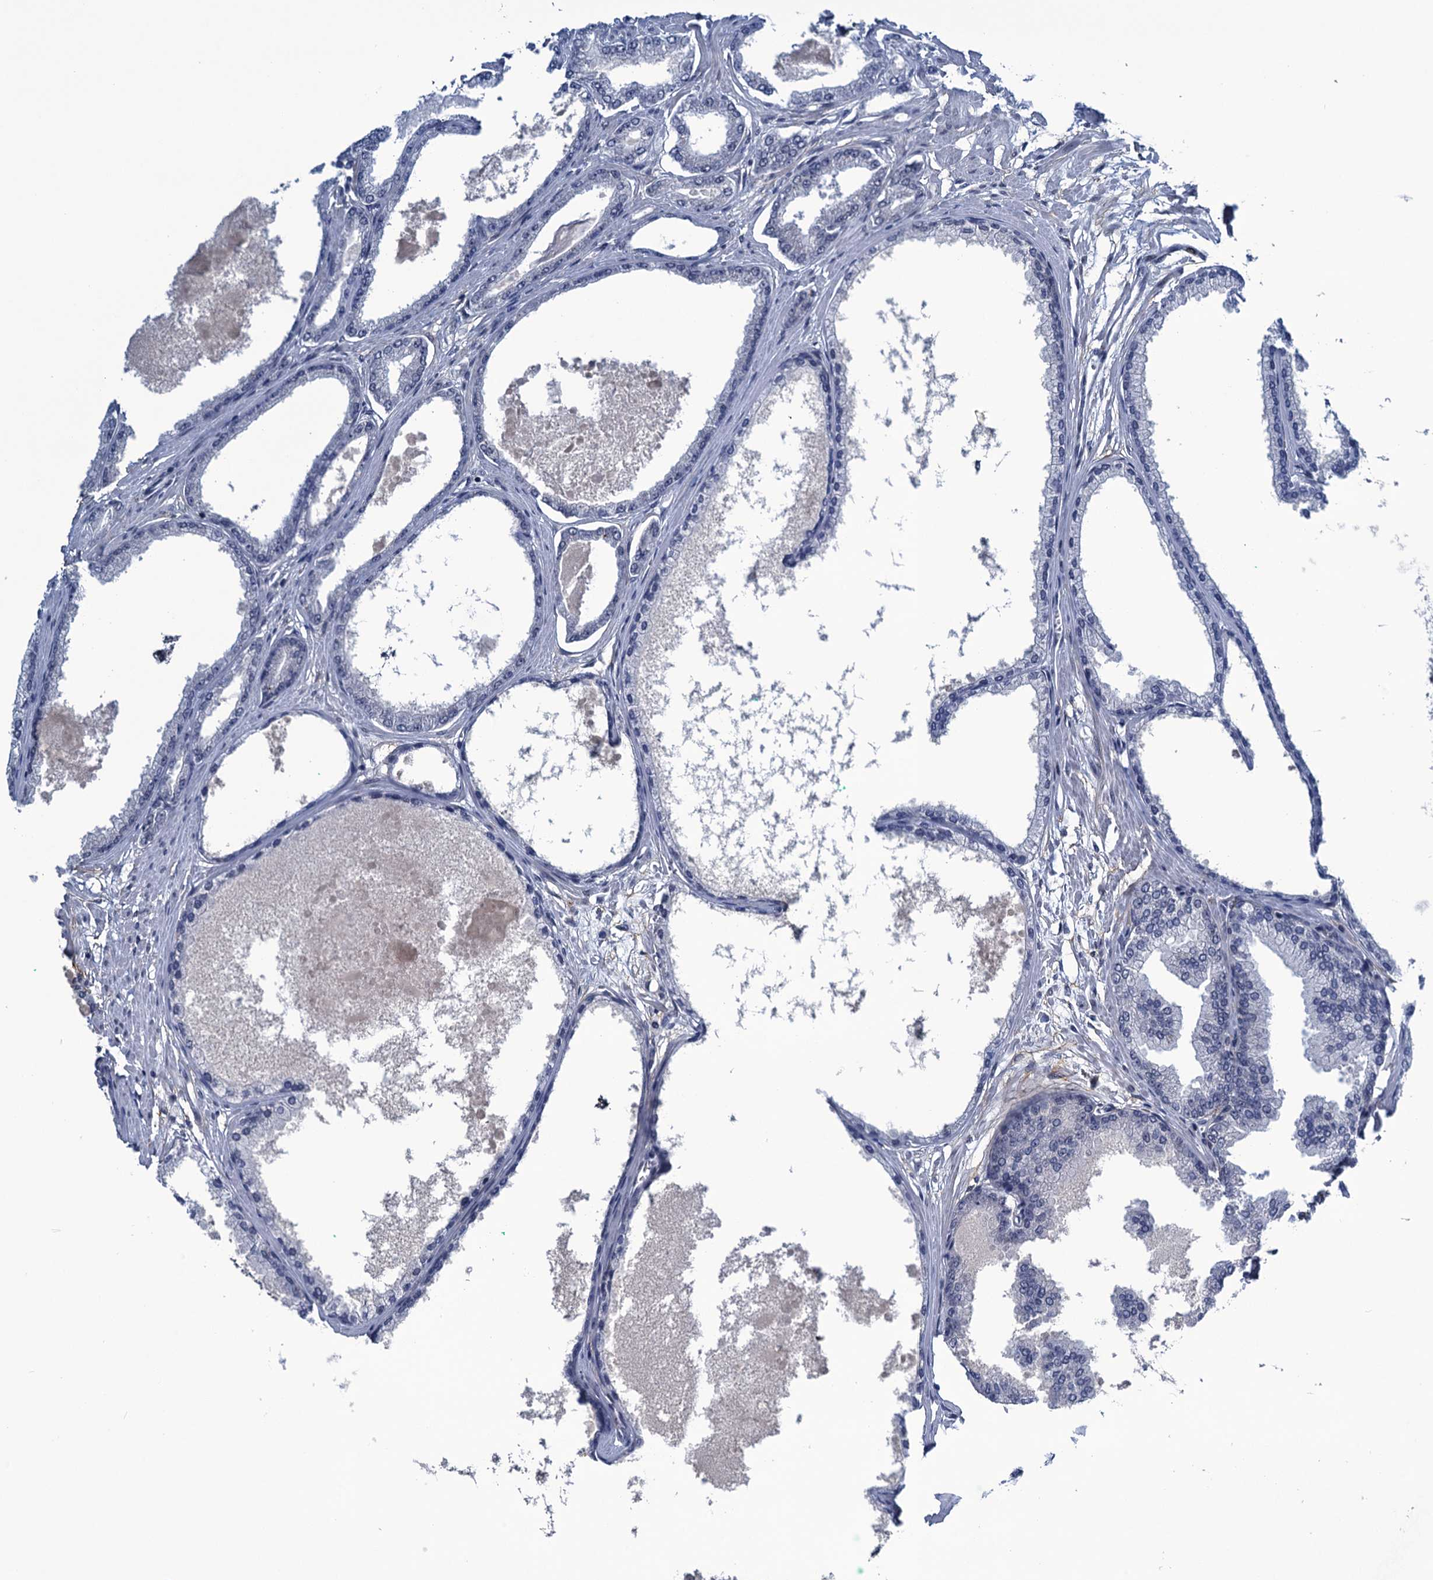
{"staining": {"intensity": "negative", "quantity": "none", "location": "none"}, "tissue": "prostate cancer", "cell_type": "Tumor cells", "image_type": "cancer", "snomed": [{"axis": "morphology", "description": "Adenocarcinoma, Low grade"}, {"axis": "topography", "description": "Prostate"}], "caption": "DAB (3,3'-diaminobenzidine) immunohistochemical staining of human prostate cancer (adenocarcinoma (low-grade)) exhibits no significant staining in tumor cells.", "gene": "SAE1", "patient": {"sex": "male", "age": 63}}